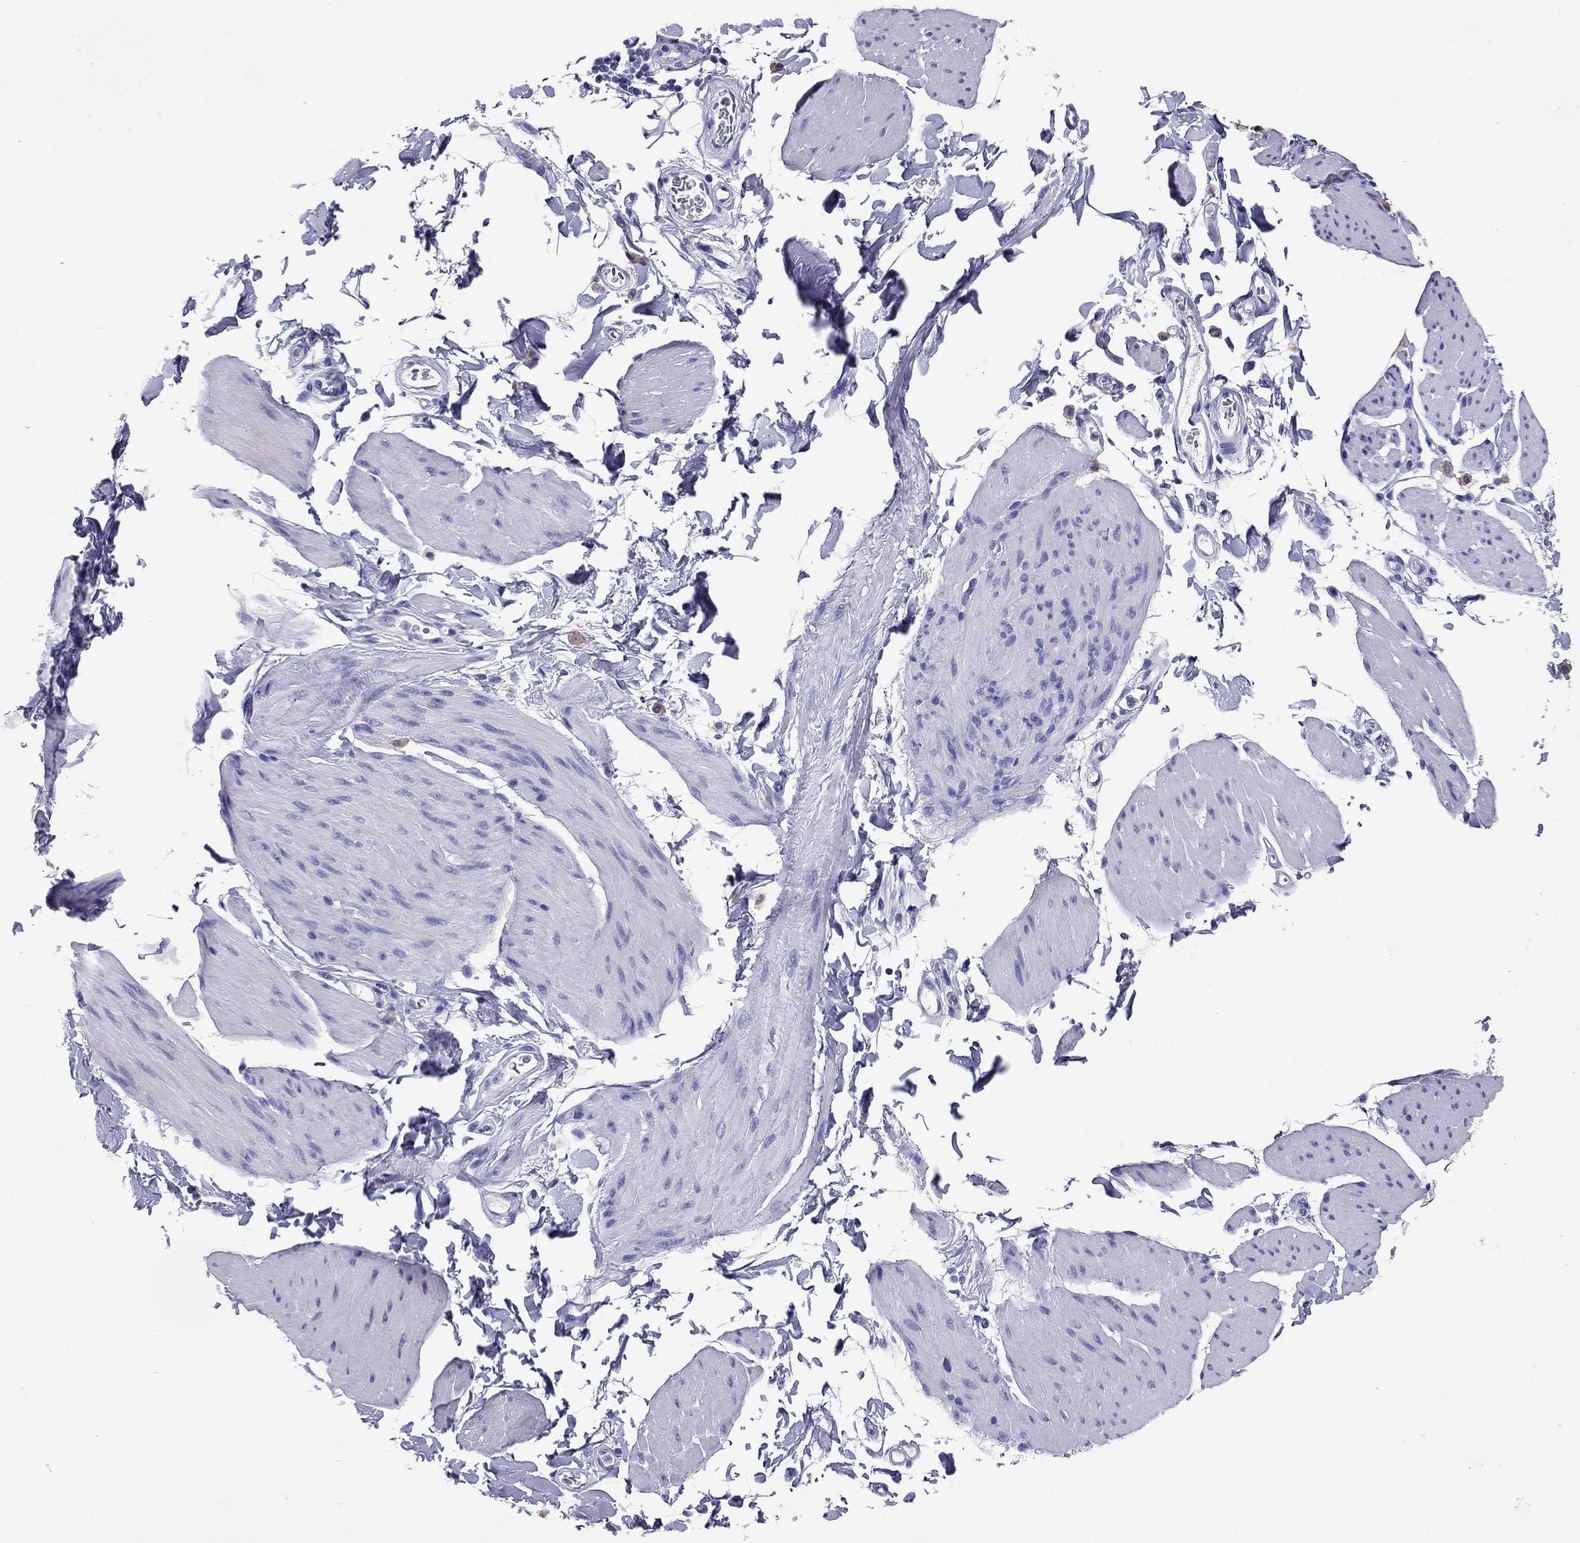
{"staining": {"intensity": "negative", "quantity": "none", "location": "none"}, "tissue": "smooth muscle", "cell_type": "Smooth muscle cells", "image_type": "normal", "snomed": [{"axis": "morphology", "description": "Normal tissue, NOS"}, {"axis": "topography", "description": "Adipose tissue"}, {"axis": "topography", "description": "Smooth muscle"}, {"axis": "topography", "description": "Peripheral nerve tissue"}], "caption": "IHC histopathology image of normal human smooth muscle stained for a protein (brown), which shows no expression in smooth muscle cells. The staining is performed using DAB brown chromogen with nuclei counter-stained in using hematoxylin.", "gene": "CALHM1", "patient": {"sex": "male", "age": 83}}